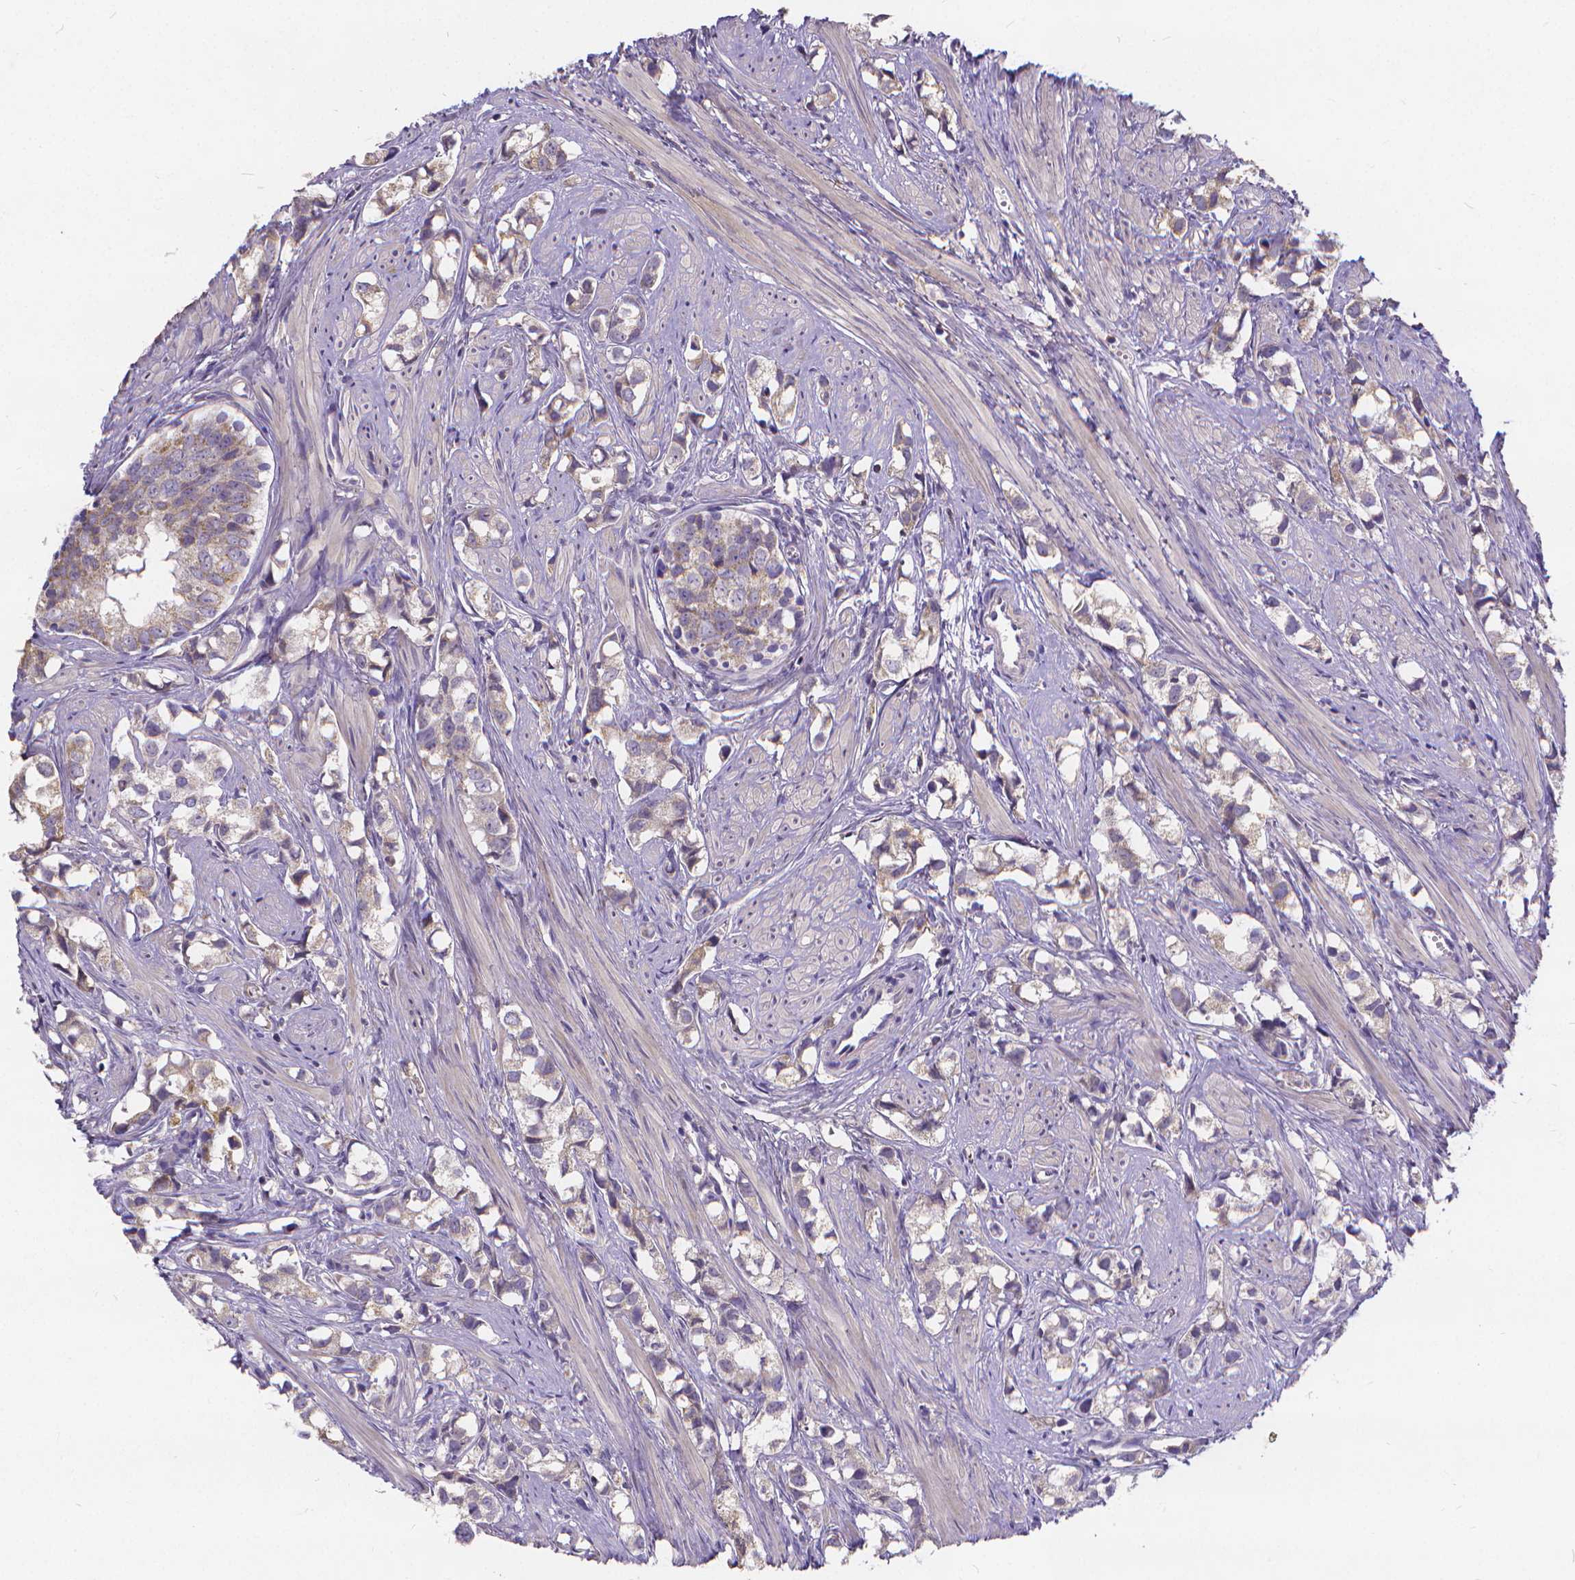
{"staining": {"intensity": "negative", "quantity": "none", "location": "none"}, "tissue": "prostate cancer", "cell_type": "Tumor cells", "image_type": "cancer", "snomed": [{"axis": "morphology", "description": "Adenocarcinoma, High grade"}, {"axis": "topography", "description": "Prostate"}], "caption": "This is an IHC photomicrograph of high-grade adenocarcinoma (prostate). There is no staining in tumor cells.", "gene": "GLRB", "patient": {"sex": "male", "age": 58}}